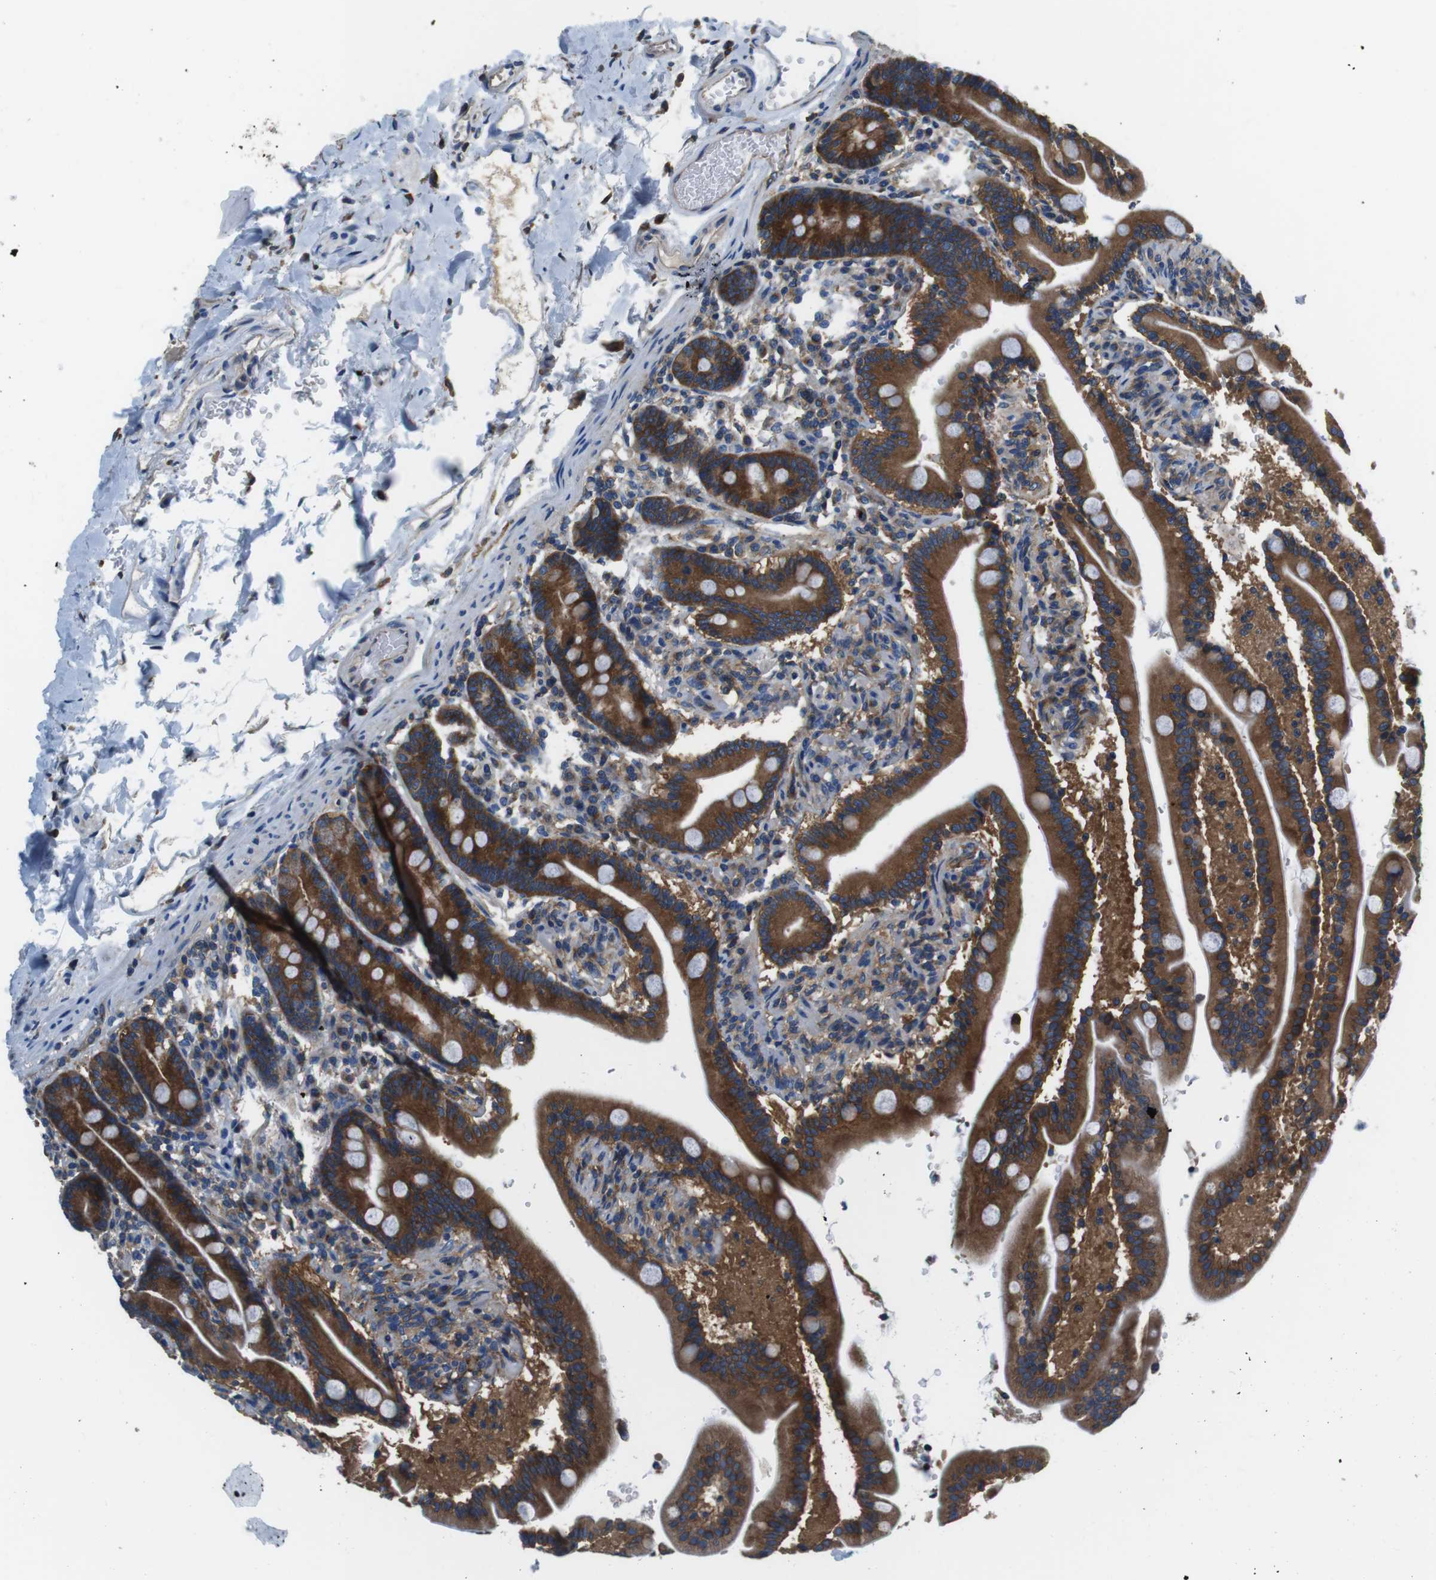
{"staining": {"intensity": "strong", "quantity": ">75%", "location": "cytoplasmic/membranous"}, "tissue": "duodenum", "cell_type": "Glandular cells", "image_type": "normal", "snomed": [{"axis": "morphology", "description": "Normal tissue, NOS"}, {"axis": "topography", "description": "Duodenum"}], "caption": "Immunohistochemistry (IHC) of benign human duodenum demonstrates high levels of strong cytoplasmic/membranous staining in approximately >75% of glandular cells. Using DAB (3,3'-diaminobenzidine) (brown) and hematoxylin (blue) stains, captured at high magnification using brightfield microscopy.", "gene": "DENND4C", "patient": {"sex": "male", "age": 54}}